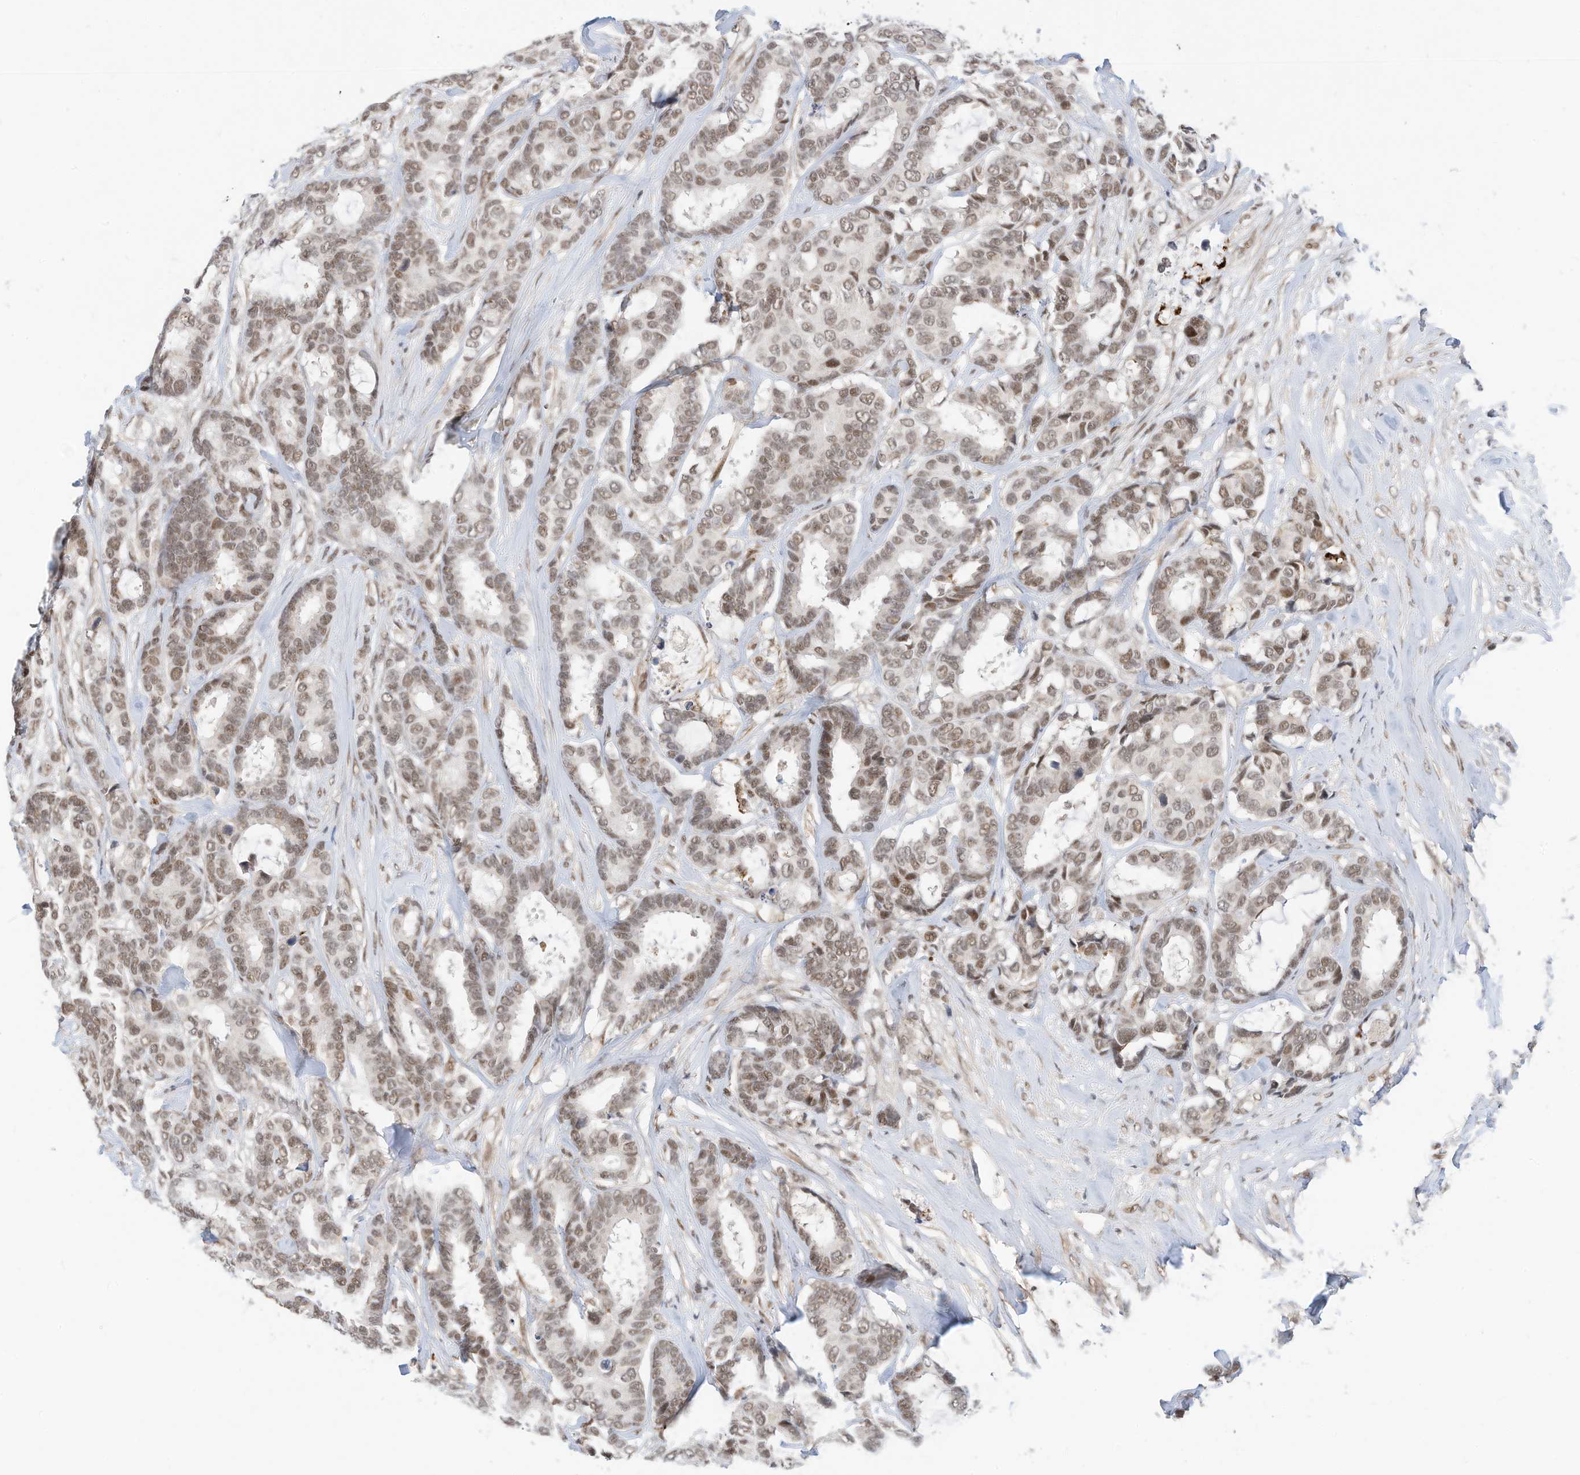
{"staining": {"intensity": "moderate", "quantity": ">75%", "location": "nuclear"}, "tissue": "breast cancer", "cell_type": "Tumor cells", "image_type": "cancer", "snomed": [{"axis": "morphology", "description": "Duct carcinoma"}, {"axis": "topography", "description": "Breast"}], "caption": "Breast cancer (intraductal carcinoma) stained with IHC exhibits moderate nuclear staining in about >75% of tumor cells.", "gene": "OGT", "patient": {"sex": "female", "age": 87}}